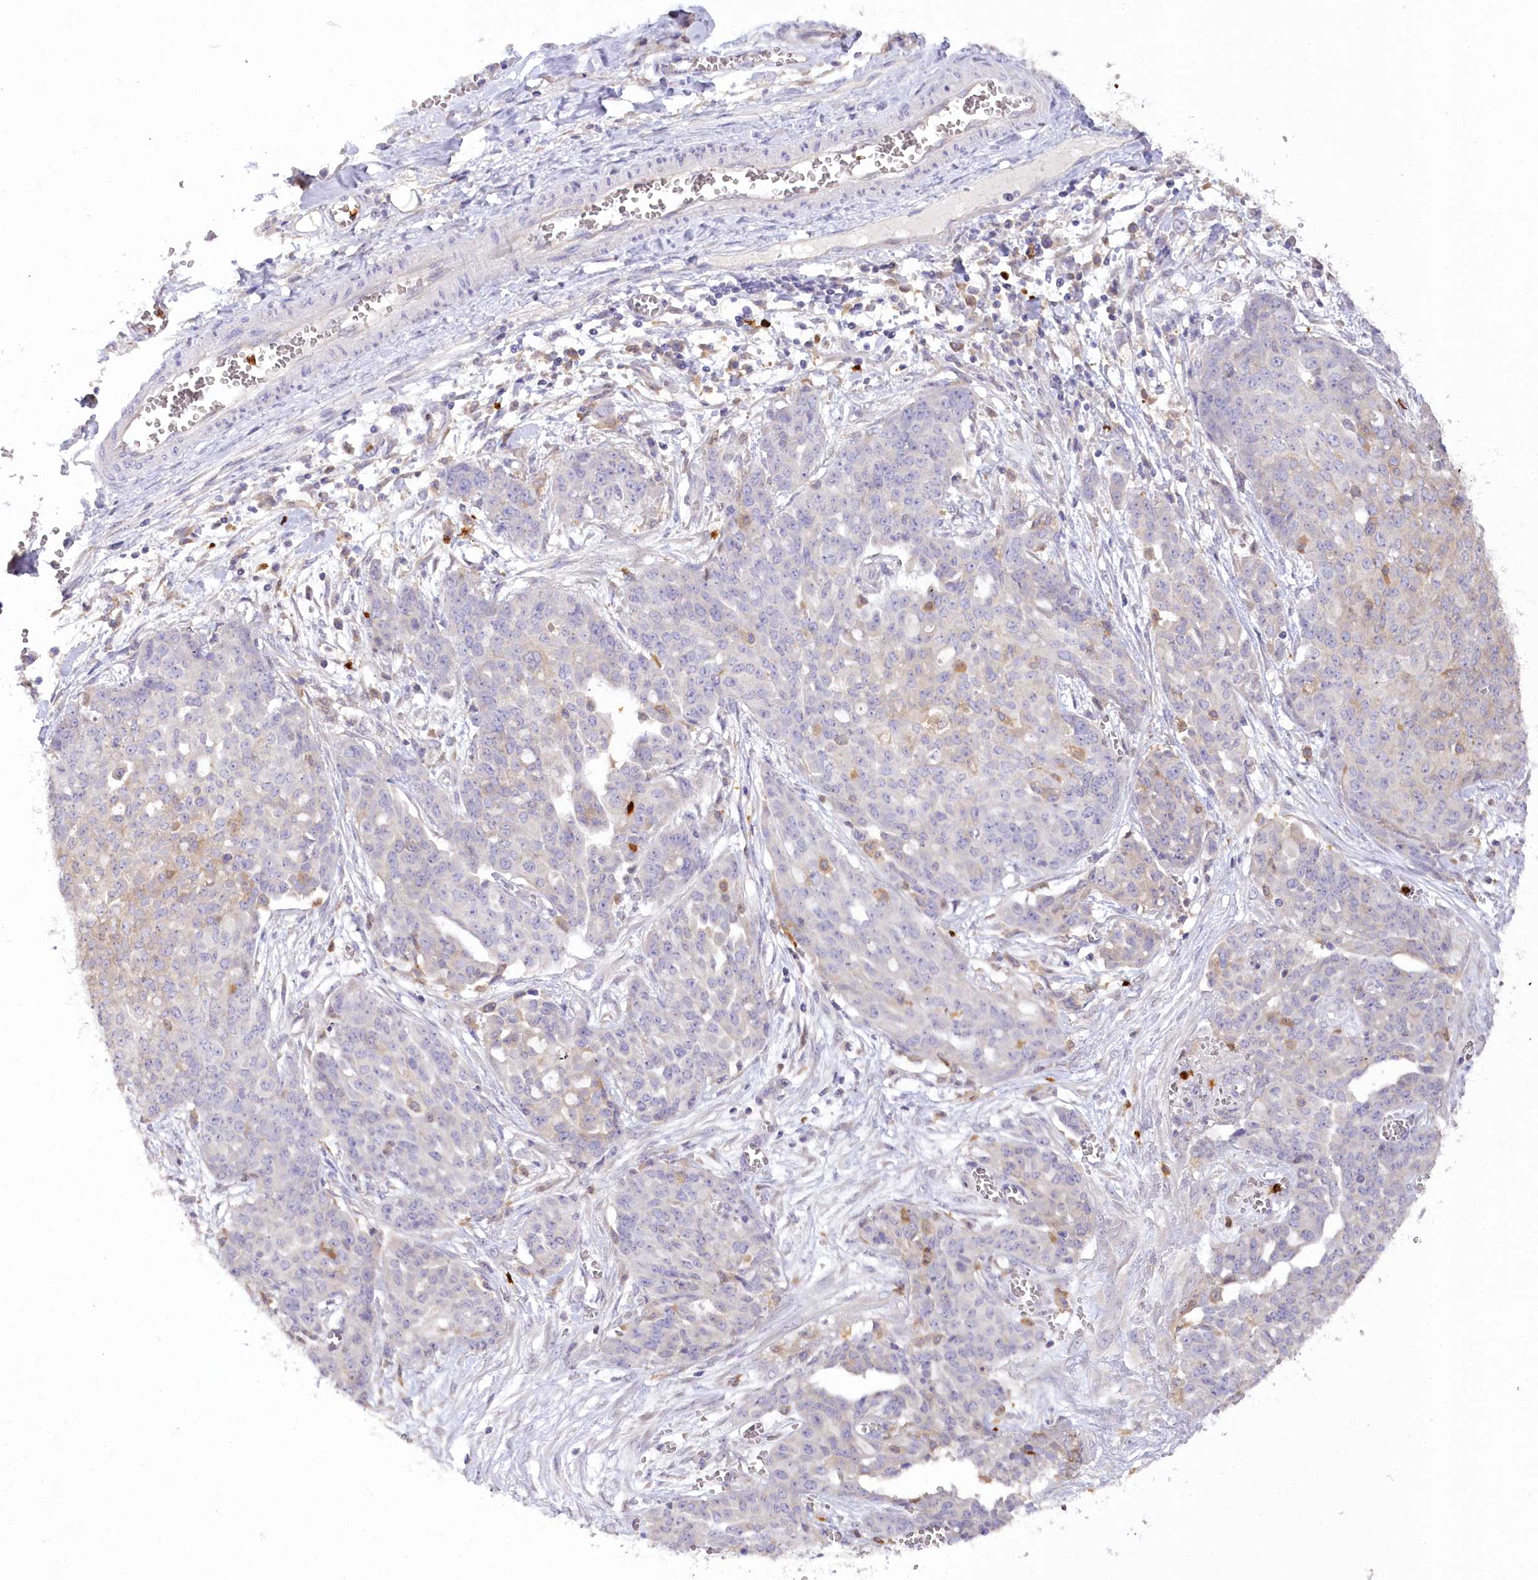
{"staining": {"intensity": "weak", "quantity": "<25%", "location": "cytoplasmic/membranous"}, "tissue": "ovarian cancer", "cell_type": "Tumor cells", "image_type": "cancer", "snomed": [{"axis": "morphology", "description": "Cystadenocarcinoma, serous, NOS"}, {"axis": "topography", "description": "Soft tissue"}, {"axis": "topography", "description": "Ovary"}], "caption": "Serous cystadenocarcinoma (ovarian) was stained to show a protein in brown. There is no significant positivity in tumor cells.", "gene": "DPYD", "patient": {"sex": "female", "age": 57}}